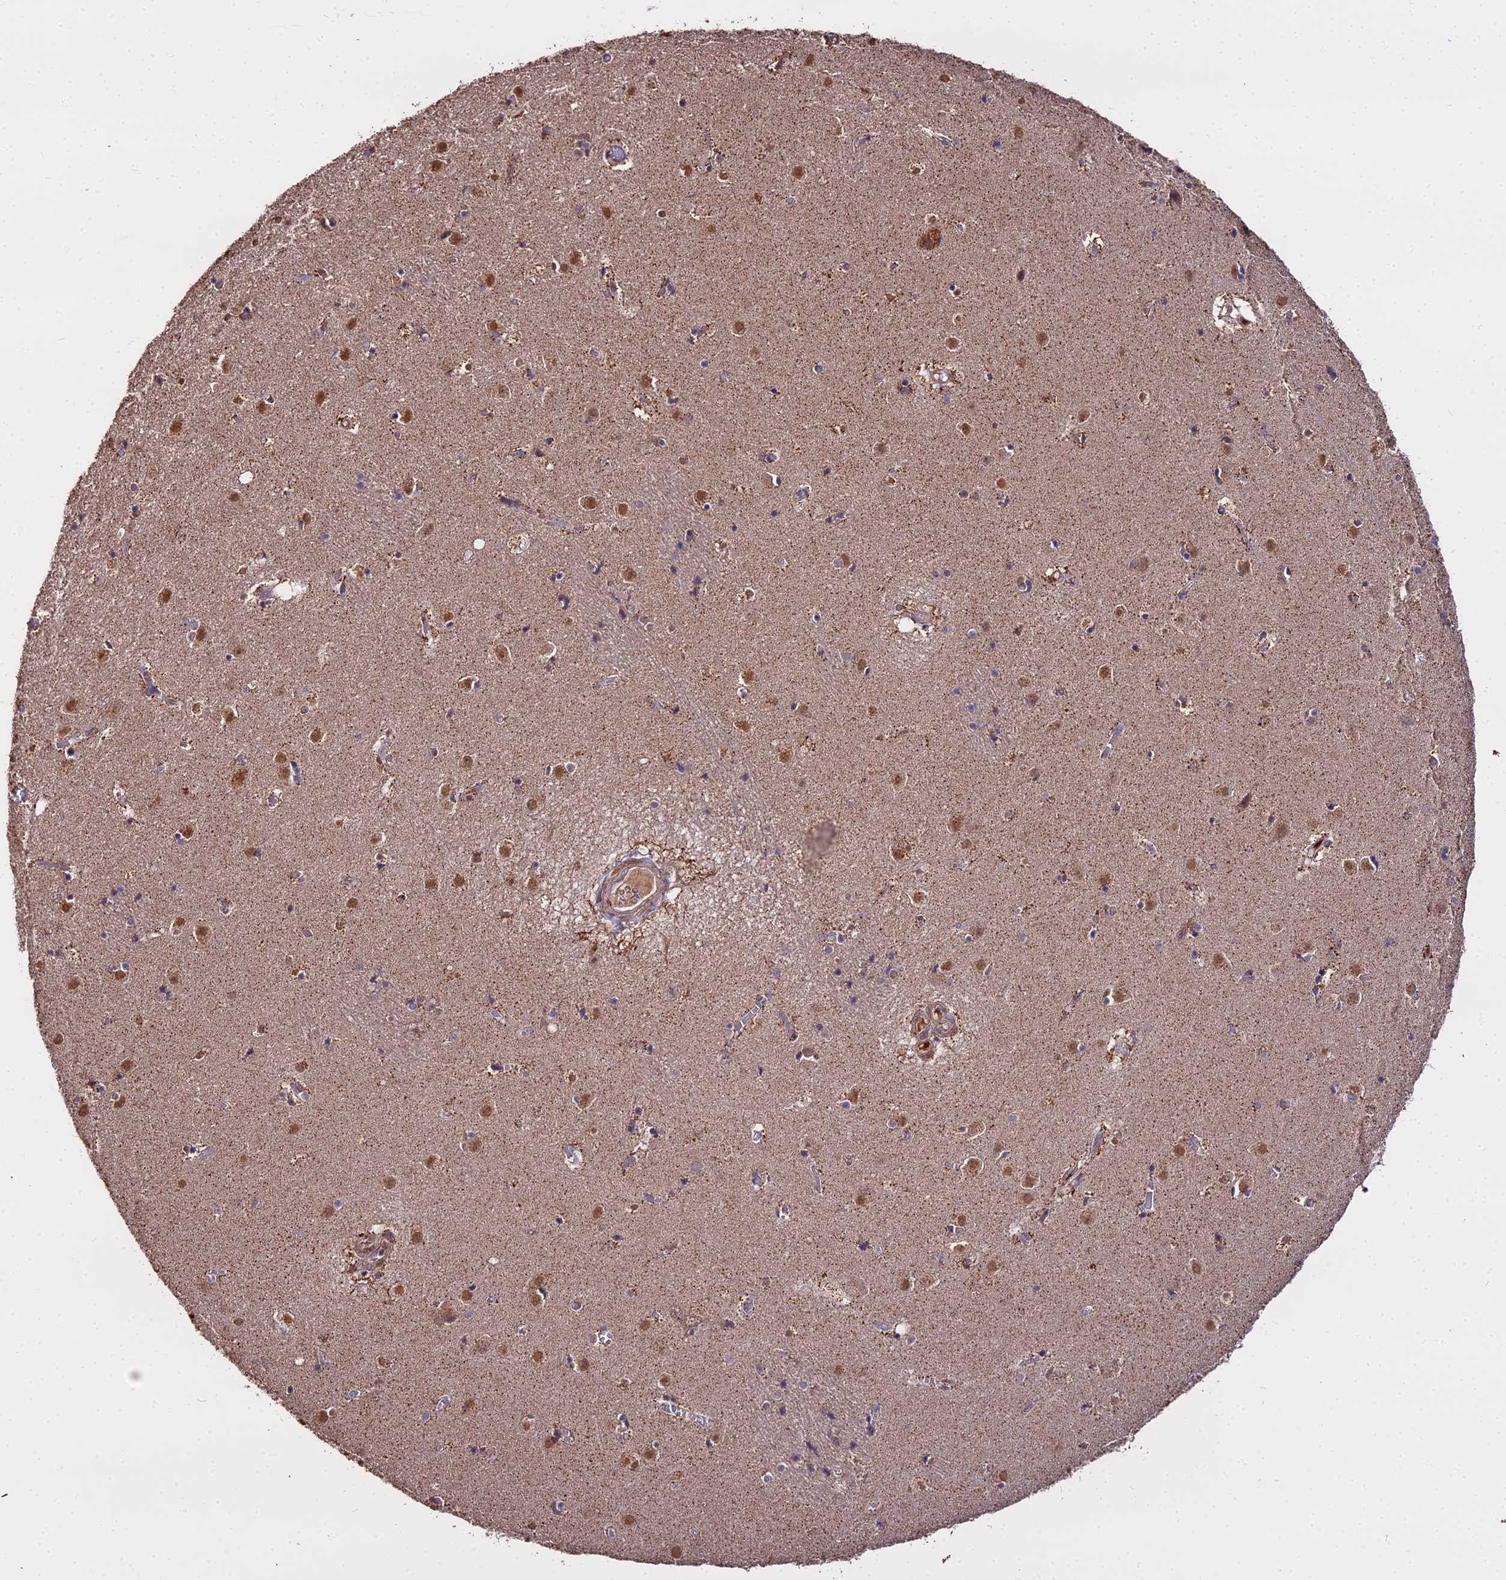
{"staining": {"intensity": "moderate", "quantity": "<25%", "location": "cytoplasmic/membranous,nuclear"}, "tissue": "caudate", "cell_type": "Glial cells", "image_type": "normal", "snomed": [{"axis": "morphology", "description": "Normal tissue, NOS"}, {"axis": "topography", "description": "Lateral ventricle wall"}], "caption": "IHC staining of unremarkable caudate, which displays low levels of moderate cytoplasmic/membranous,nuclear expression in about <25% of glial cells indicating moderate cytoplasmic/membranous,nuclear protein staining. The staining was performed using DAB (3,3'-diaminobenzidine) (brown) for protein detection and nuclei were counterstained in hematoxylin (blue).", "gene": "METTL13", "patient": {"sex": "male", "age": 70}}